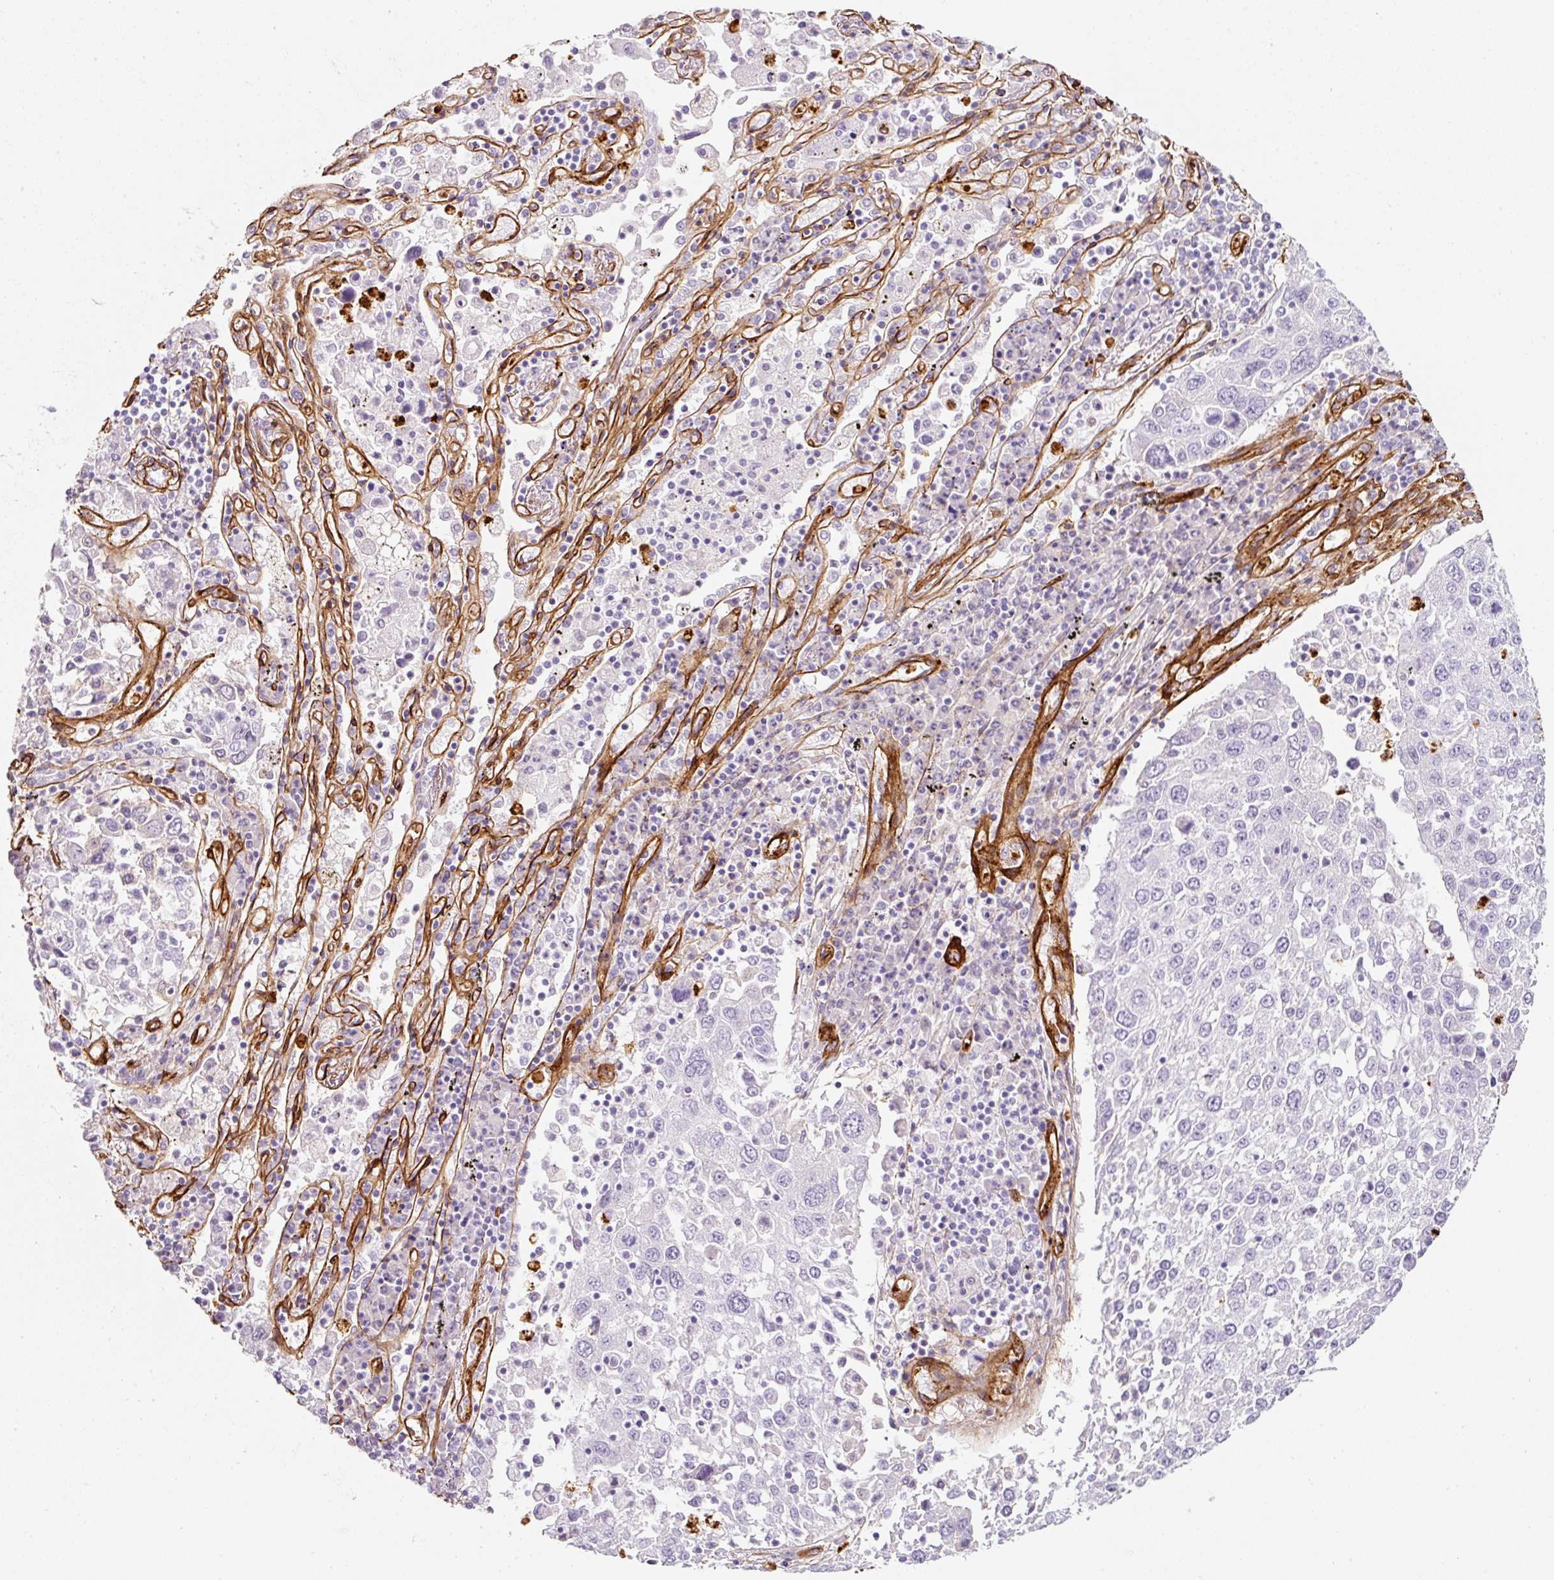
{"staining": {"intensity": "negative", "quantity": "none", "location": "none"}, "tissue": "lung cancer", "cell_type": "Tumor cells", "image_type": "cancer", "snomed": [{"axis": "morphology", "description": "Squamous cell carcinoma, NOS"}, {"axis": "topography", "description": "Lung"}], "caption": "IHC histopathology image of neoplastic tissue: squamous cell carcinoma (lung) stained with DAB (3,3'-diaminobenzidine) displays no significant protein expression in tumor cells.", "gene": "LOXL4", "patient": {"sex": "male", "age": 65}}